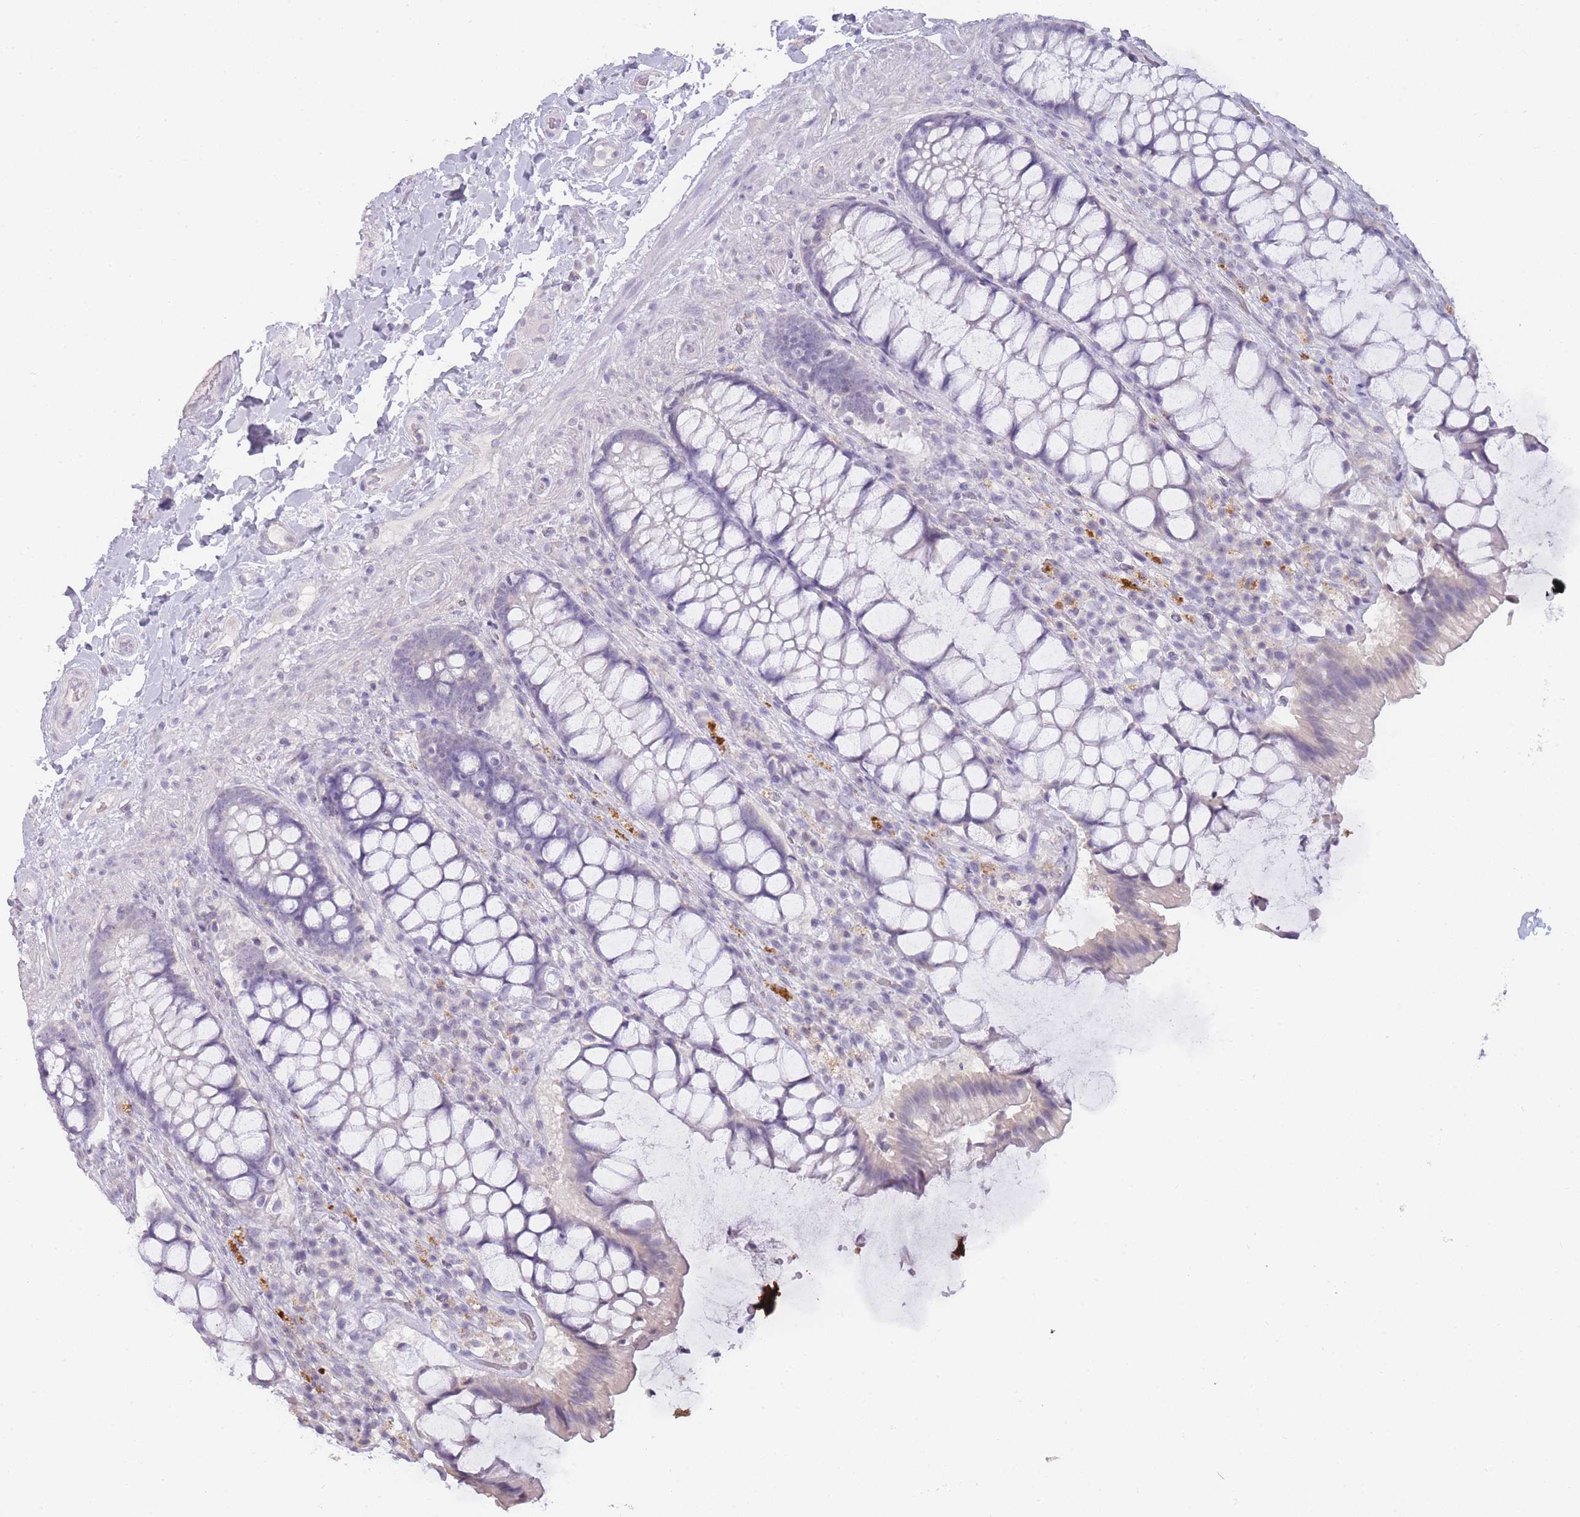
{"staining": {"intensity": "negative", "quantity": "none", "location": "none"}, "tissue": "rectum", "cell_type": "Glandular cells", "image_type": "normal", "snomed": [{"axis": "morphology", "description": "Normal tissue, NOS"}, {"axis": "topography", "description": "Rectum"}], "caption": "A photomicrograph of human rectum is negative for staining in glandular cells. (Brightfield microscopy of DAB (3,3'-diaminobenzidine) IHC at high magnification).", "gene": "INS", "patient": {"sex": "female", "age": 58}}